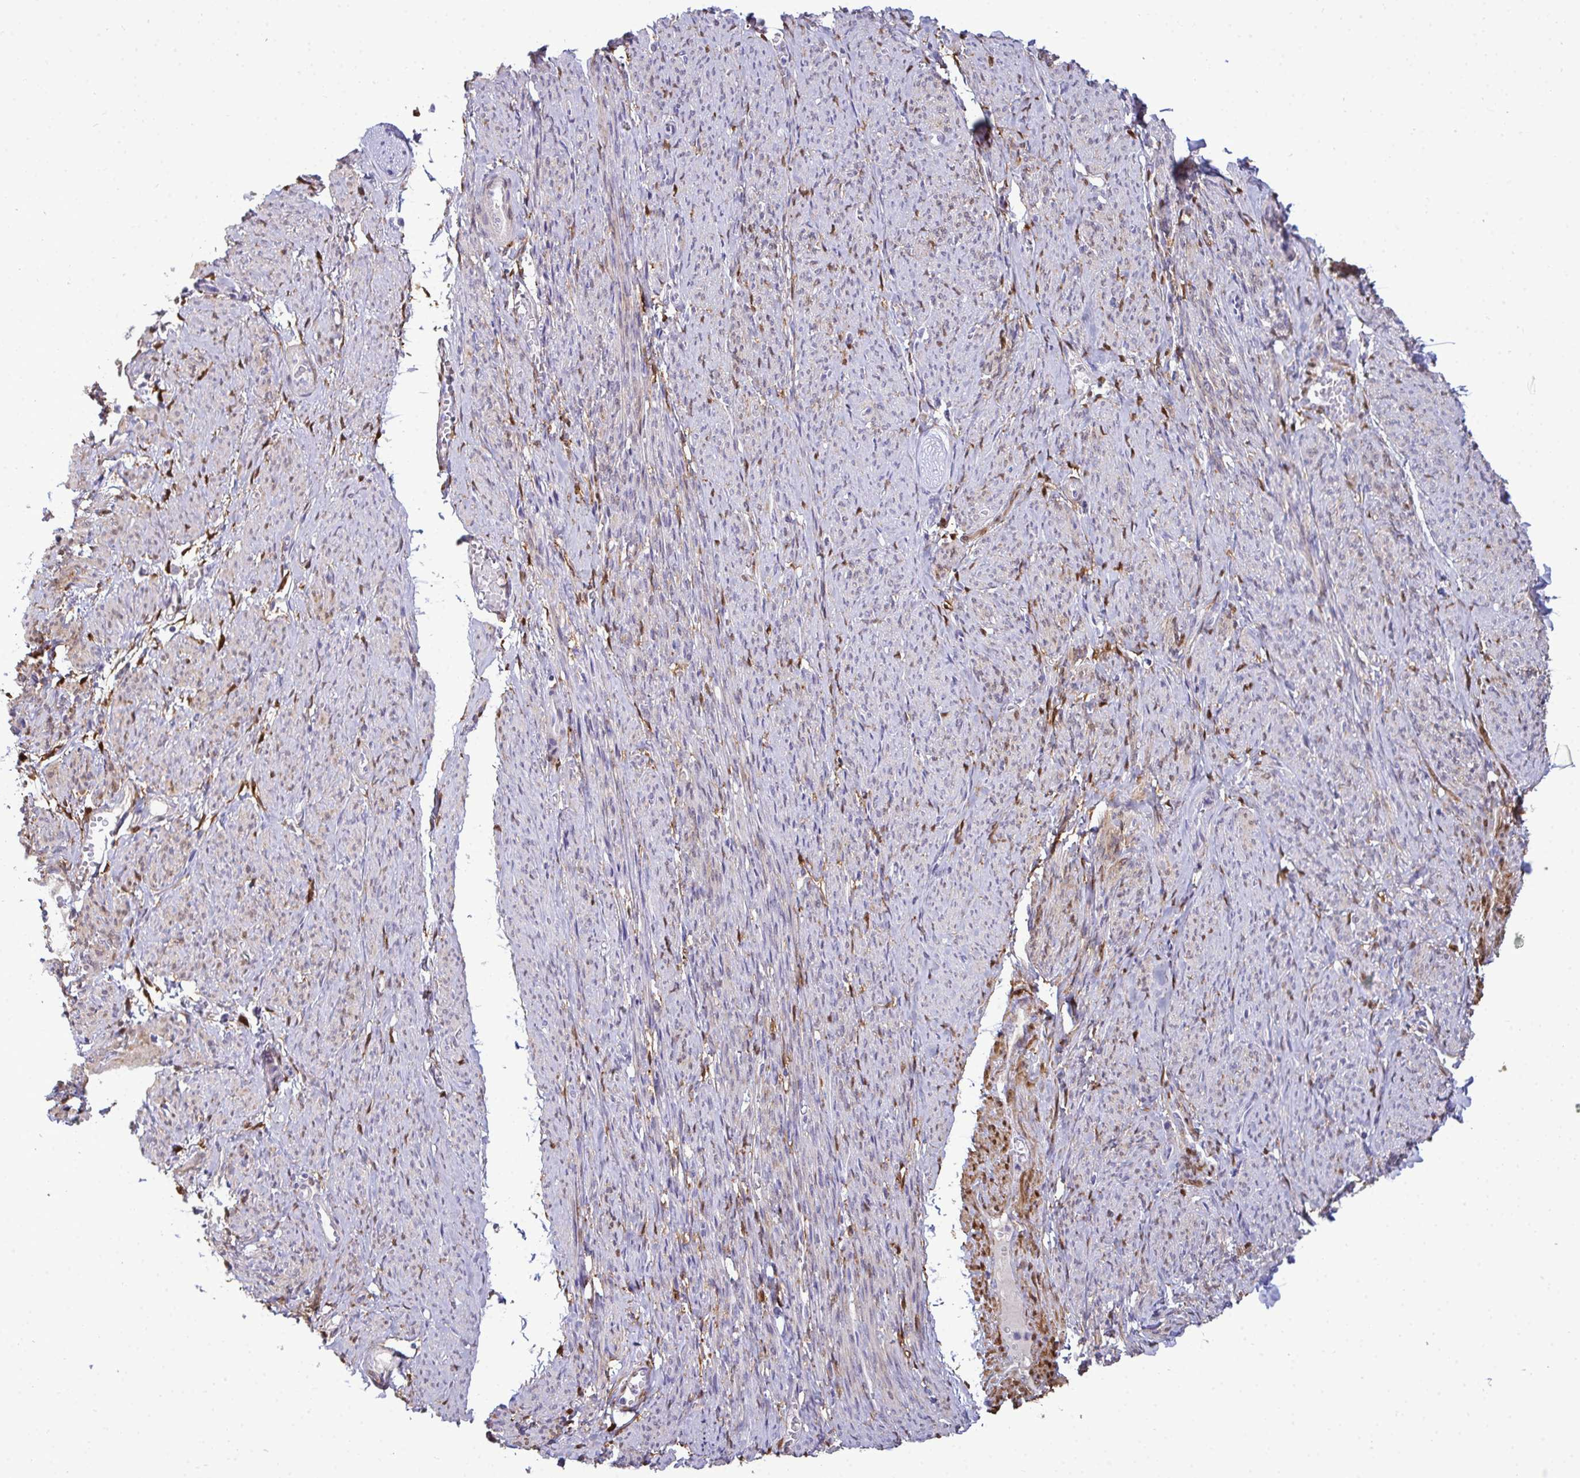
{"staining": {"intensity": "moderate", "quantity": "25%-75%", "location": "cytoplasmic/membranous,nuclear"}, "tissue": "smooth muscle", "cell_type": "Smooth muscle cells", "image_type": "normal", "snomed": [{"axis": "morphology", "description": "Normal tissue, NOS"}, {"axis": "topography", "description": "Smooth muscle"}], "caption": "Protein expression analysis of normal smooth muscle displays moderate cytoplasmic/membranous,nuclear expression in approximately 25%-75% of smooth muscle cells.", "gene": "HSPB6", "patient": {"sex": "female", "age": 65}}